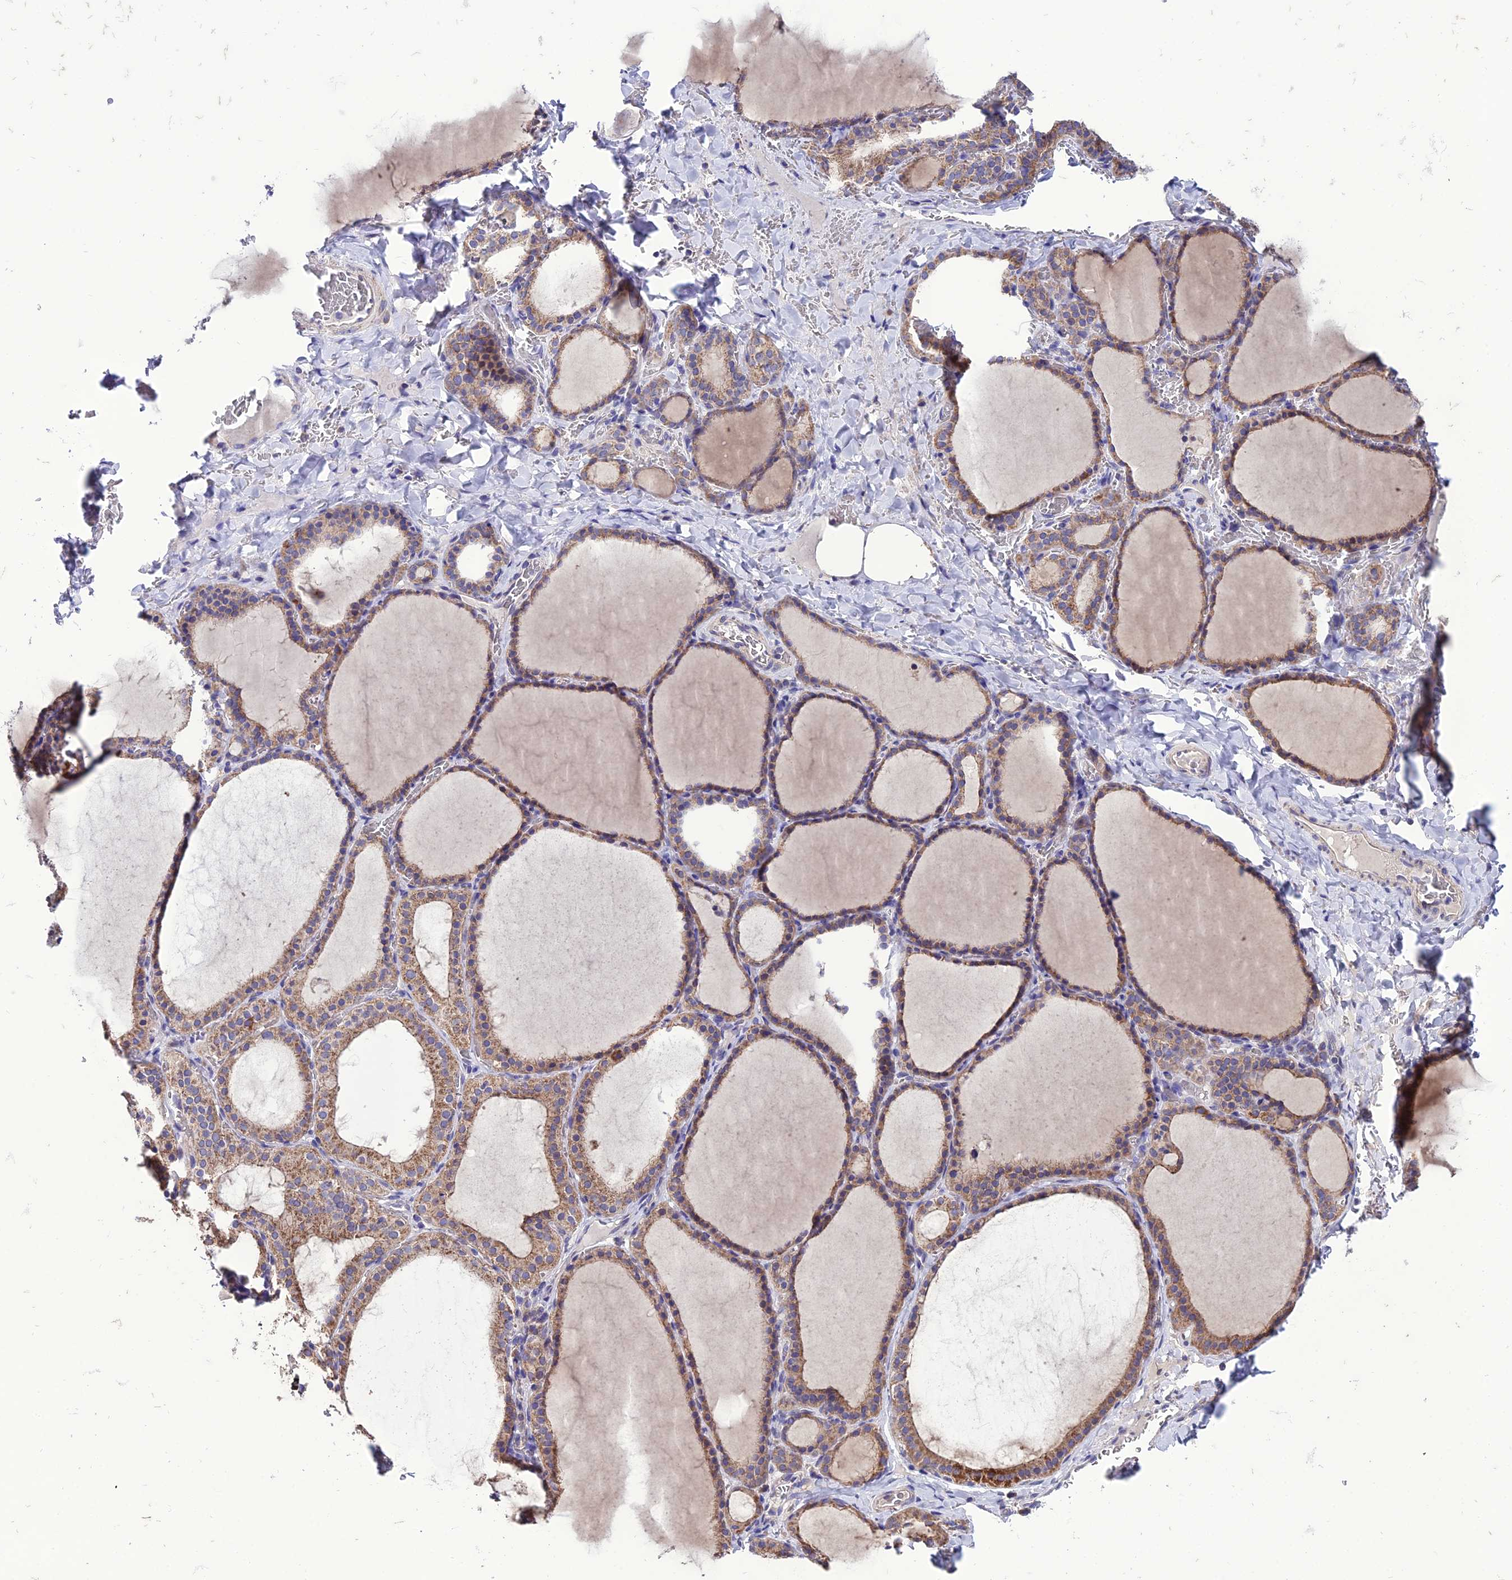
{"staining": {"intensity": "moderate", "quantity": ">75%", "location": "cytoplasmic/membranous"}, "tissue": "thyroid gland", "cell_type": "Glandular cells", "image_type": "normal", "snomed": [{"axis": "morphology", "description": "Normal tissue, NOS"}, {"axis": "topography", "description": "Thyroid gland"}], "caption": "This photomicrograph reveals immunohistochemistry (IHC) staining of unremarkable thyroid gland, with medium moderate cytoplasmic/membranous positivity in about >75% of glandular cells.", "gene": "HOGA1", "patient": {"sex": "female", "age": 39}}